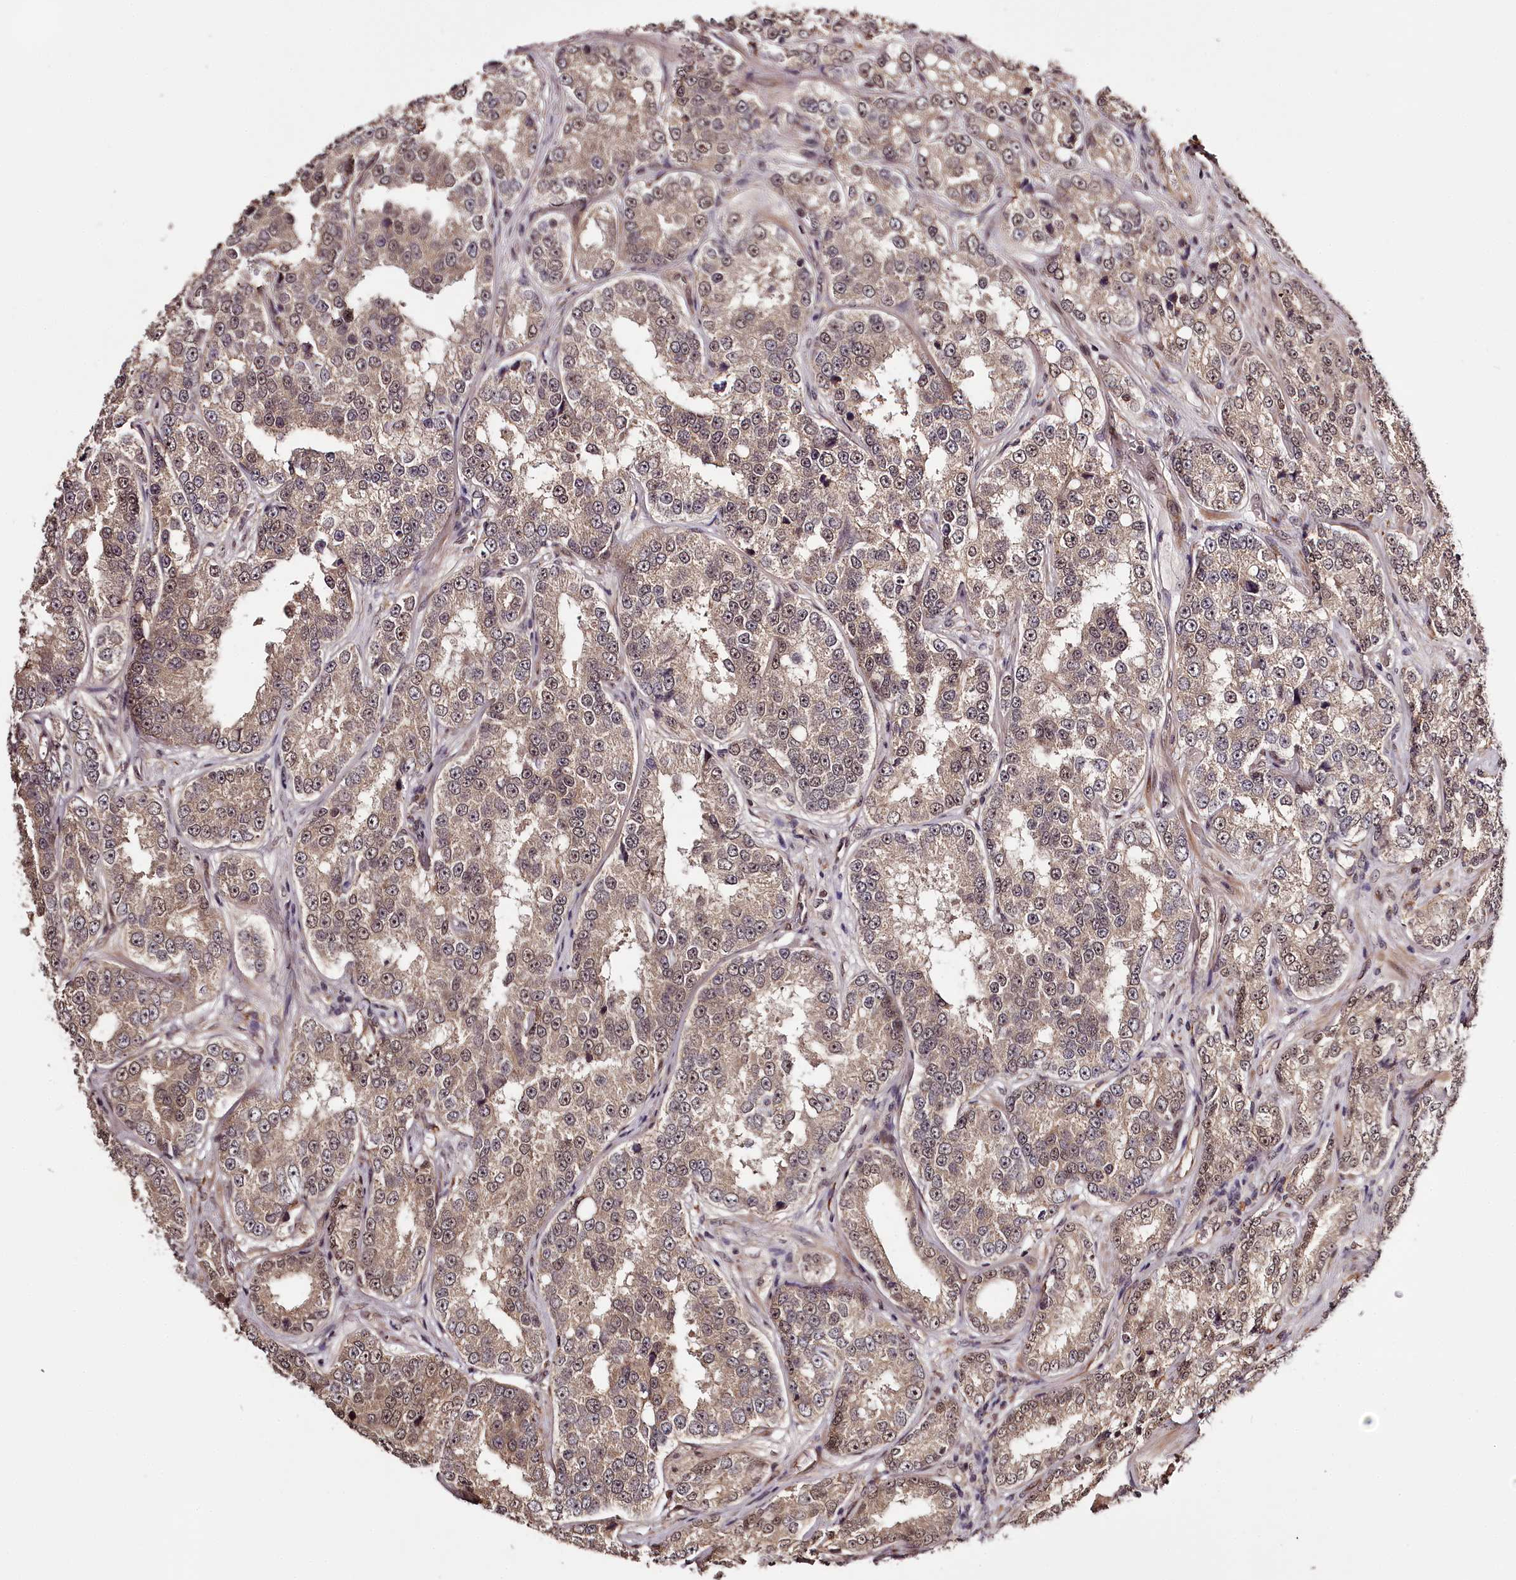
{"staining": {"intensity": "weak", "quantity": ">75%", "location": "cytoplasmic/membranous"}, "tissue": "prostate cancer", "cell_type": "Tumor cells", "image_type": "cancer", "snomed": [{"axis": "morphology", "description": "Normal tissue, NOS"}, {"axis": "morphology", "description": "Adenocarcinoma, High grade"}, {"axis": "topography", "description": "Prostate"}], "caption": "Immunohistochemistry photomicrograph of human high-grade adenocarcinoma (prostate) stained for a protein (brown), which shows low levels of weak cytoplasmic/membranous expression in about >75% of tumor cells.", "gene": "MAML3", "patient": {"sex": "male", "age": 83}}